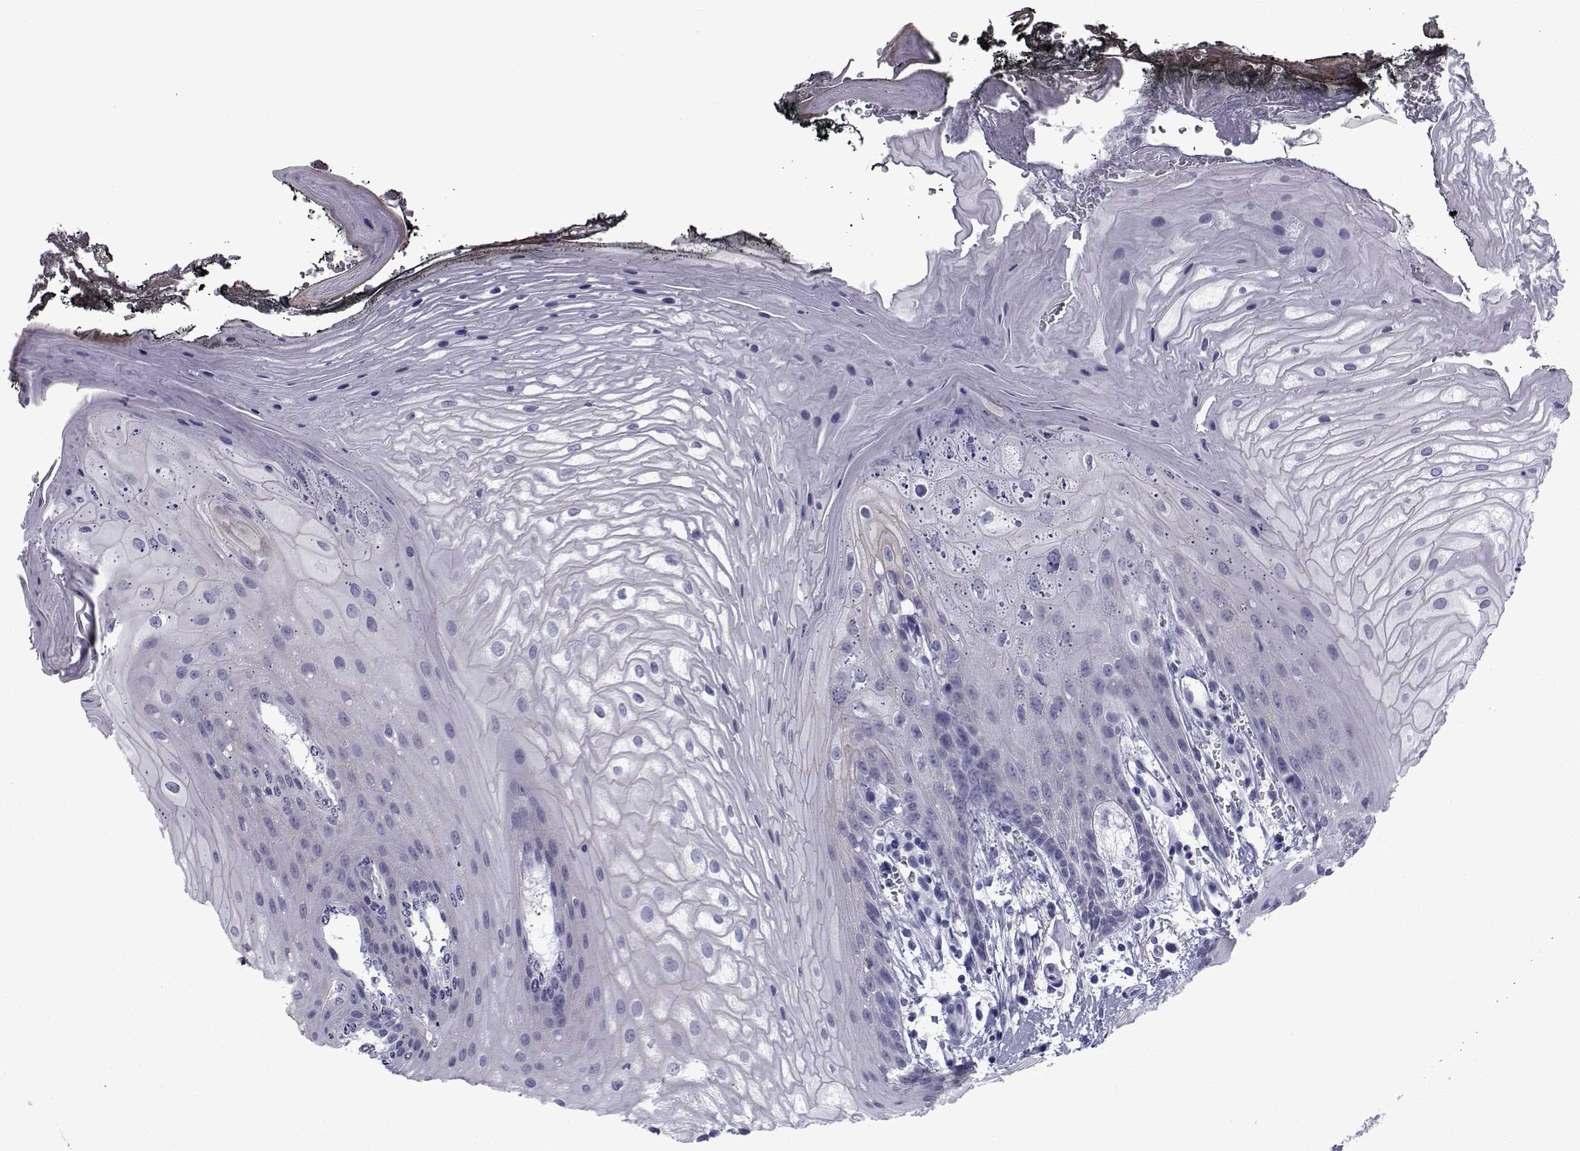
{"staining": {"intensity": "negative", "quantity": "none", "location": "none"}, "tissue": "oral mucosa", "cell_type": "Squamous epithelial cells", "image_type": "normal", "snomed": [{"axis": "morphology", "description": "Normal tissue, NOS"}, {"axis": "morphology", "description": "Squamous cell carcinoma, NOS"}, {"axis": "topography", "description": "Oral tissue"}, {"axis": "topography", "description": "Head-Neck"}], "caption": "This is an IHC histopathology image of benign oral mucosa. There is no positivity in squamous epithelial cells.", "gene": "PDE6G", "patient": {"sex": "male", "age": 65}}